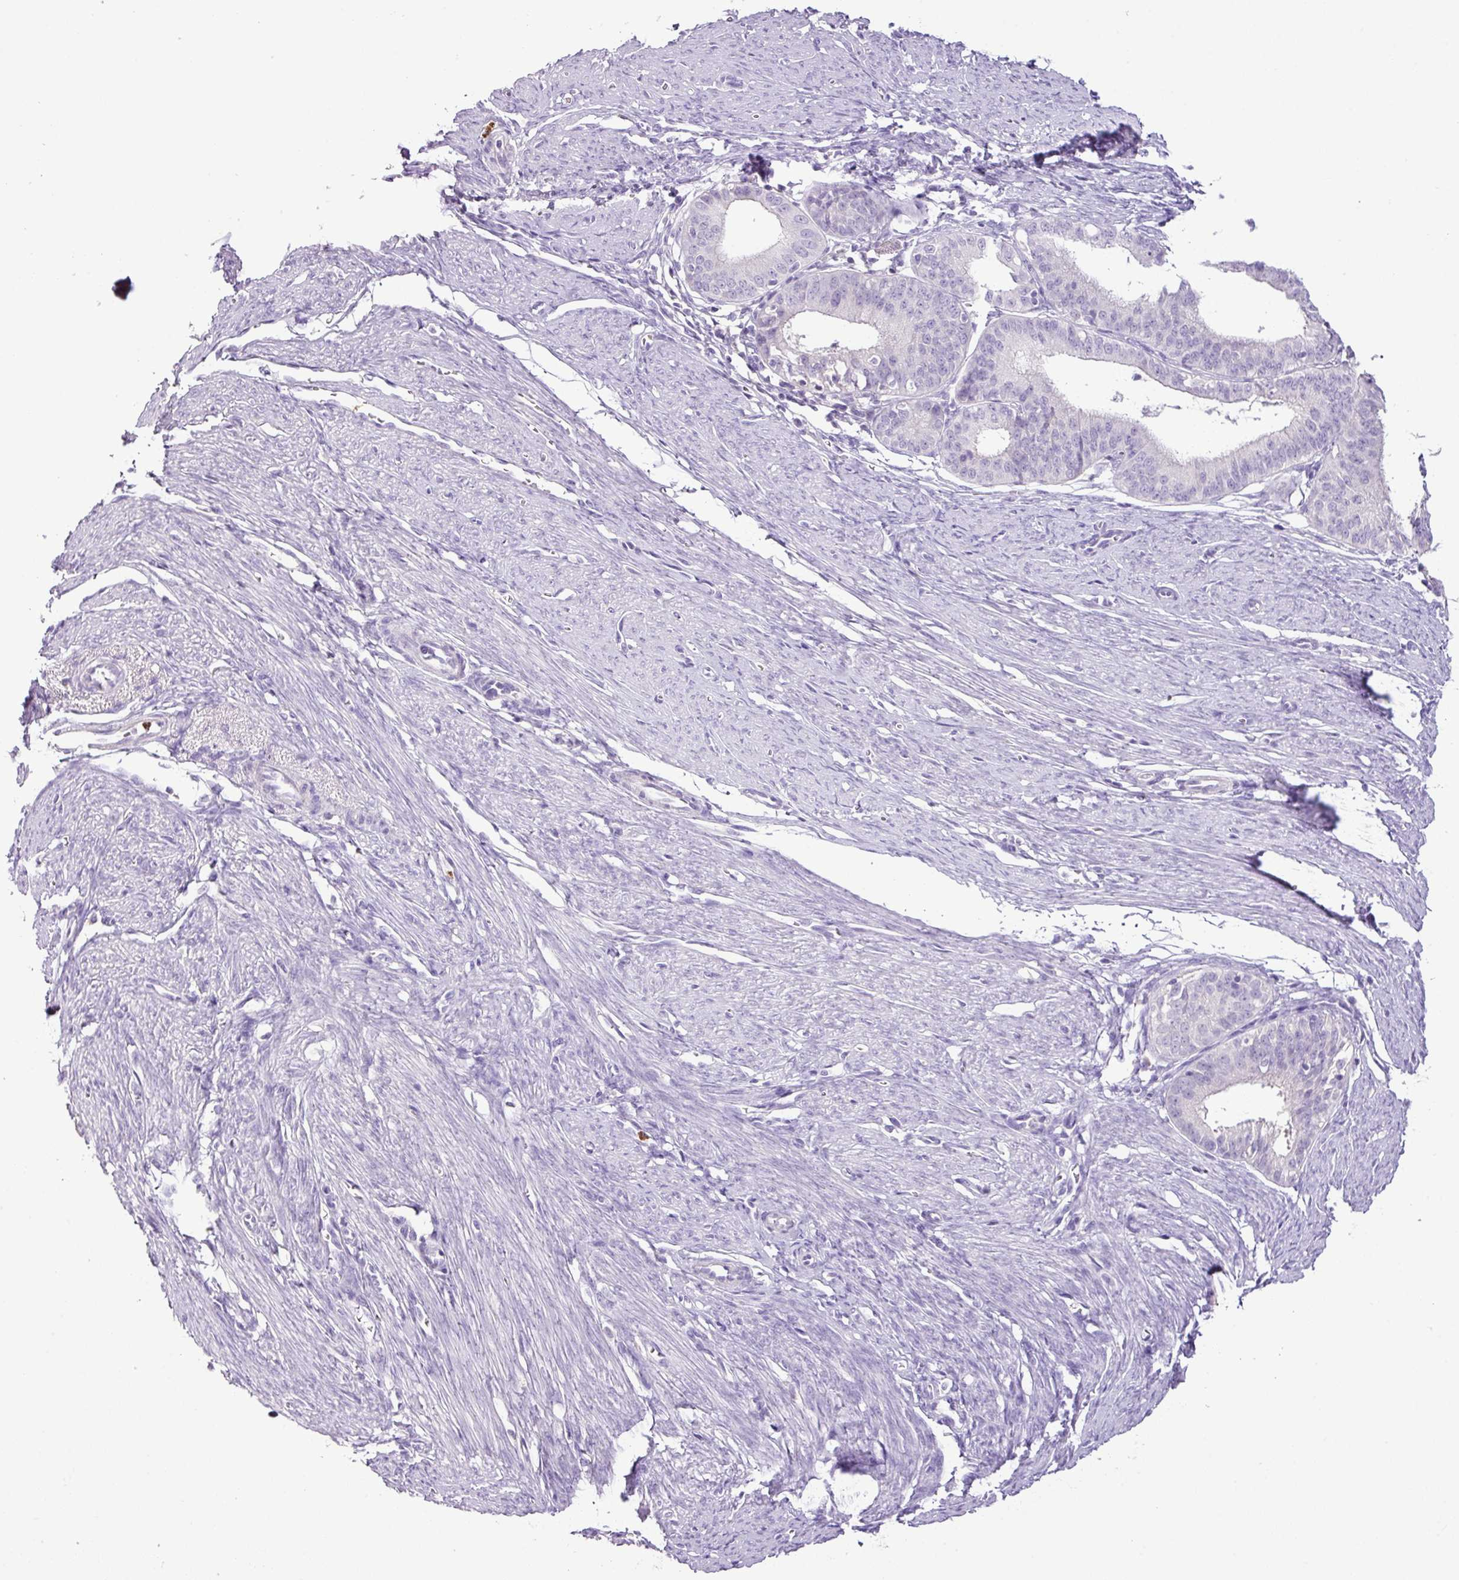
{"staining": {"intensity": "negative", "quantity": "none", "location": "none"}, "tissue": "endometrial cancer", "cell_type": "Tumor cells", "image_type": "cancer", "snomed": [{"axis": "morphology", "description": "Adenocarcinoma, NOS"}, {"axis": "topography", "description": "Endometrium"}], "caption": "An immunohistochemistry image of endometrial cancer (adenocarcinoma) is shown. There is no staining in tumor cells of endometrial cancer (adenocarcinoma).", "gene": "HTR3E", "patient": {"sex": "female", "age": 51}}